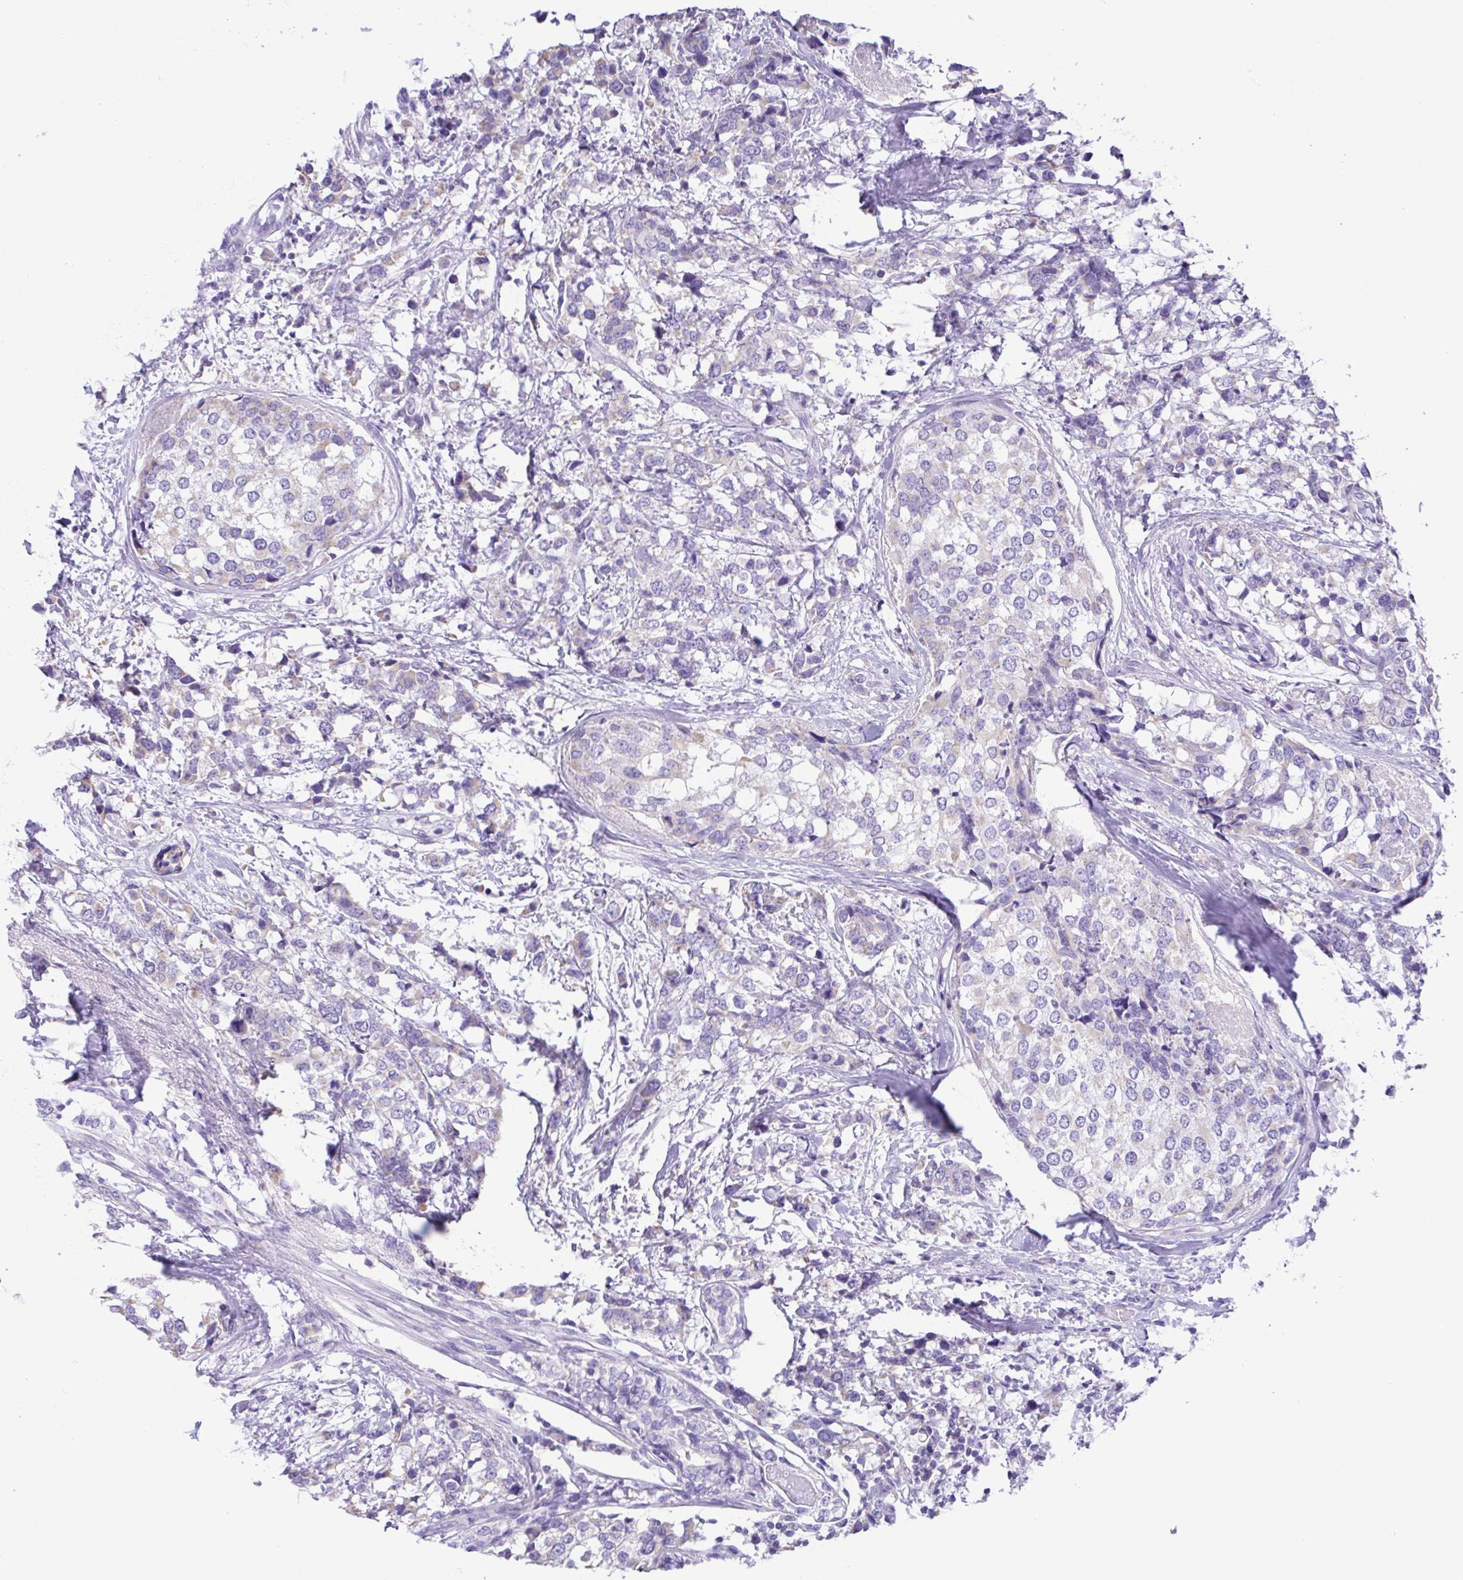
{"staining": {"intensity": "negative", "quantity": "none", "location": "none"}, "tissue": "breast cancer", "cell_type": "Tumor cells", "image_type": "cancer", "snomed": [{"axis": "morphology", "description": "Lobular carcinoma"}, {"axis": "topography", "description": "Breast"}], "caption": "A photomicrograph of lobular carcinoma (breast) stained for a protein reveals no brown staining in tumor cells. Nuclei are stained in blue.", "gene": "CD72", "patient": {"sex": "female", "age": 59}}